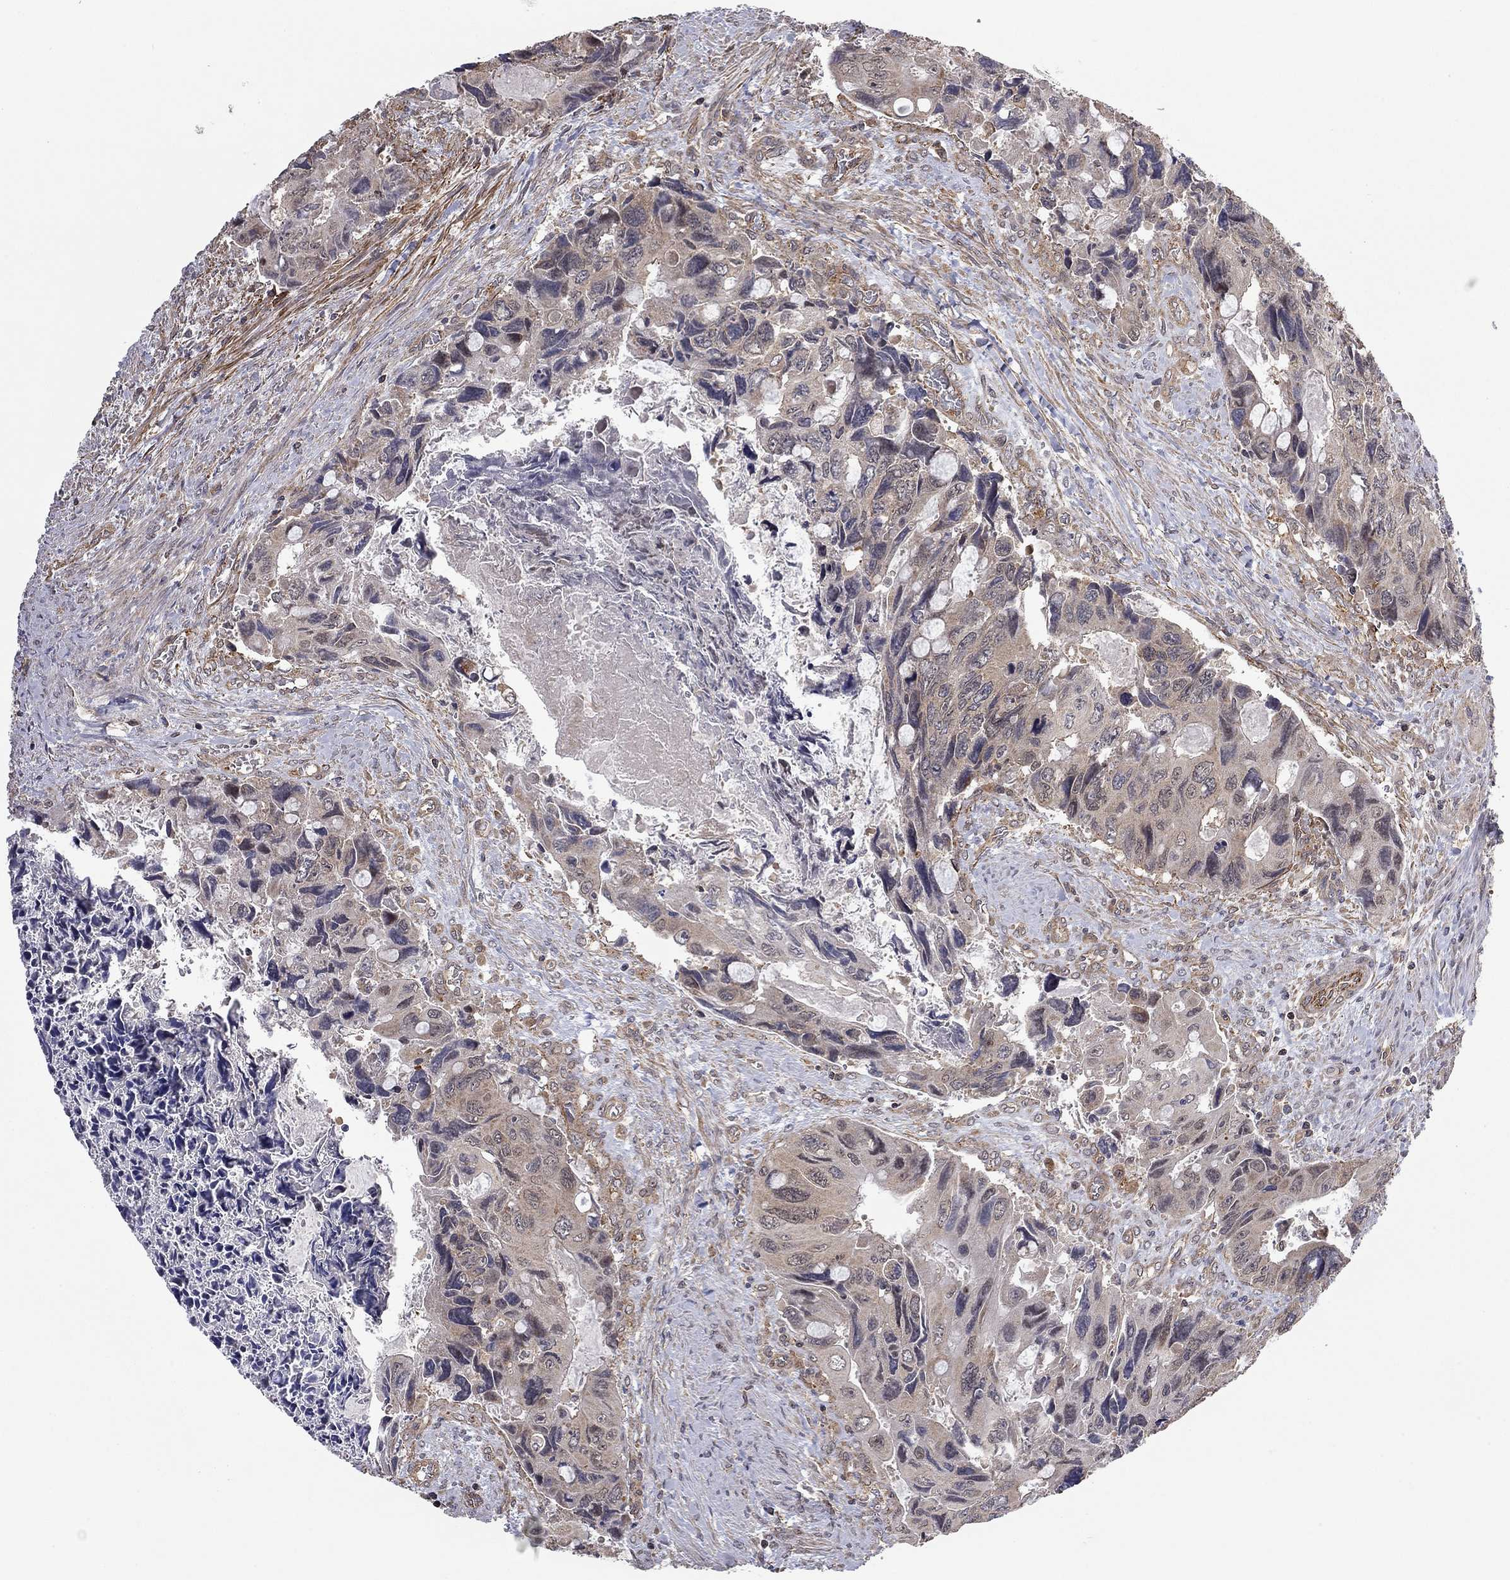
{"staining": {"intensity": "negative", "quantity": "none", "location": "none"}, "tissue": "colorectal cancer", "cell_type": "Tumor cells", "image_type": "cancer", "snomed": [{"axis": "morphology", "description": "Adenocarcinoma, NOS"}, {"axis": "topography", "description": "Rectum"}], "caption": "Image shows no protein positivity in tumor cells of colorectal adenocarcinoma tissue. The staining is performed using DAB brown chromogen with nuclei counter-stained in using hematoxylin.", "gene": "TDP1", "patient": {"sex": "male", "age": 62}}